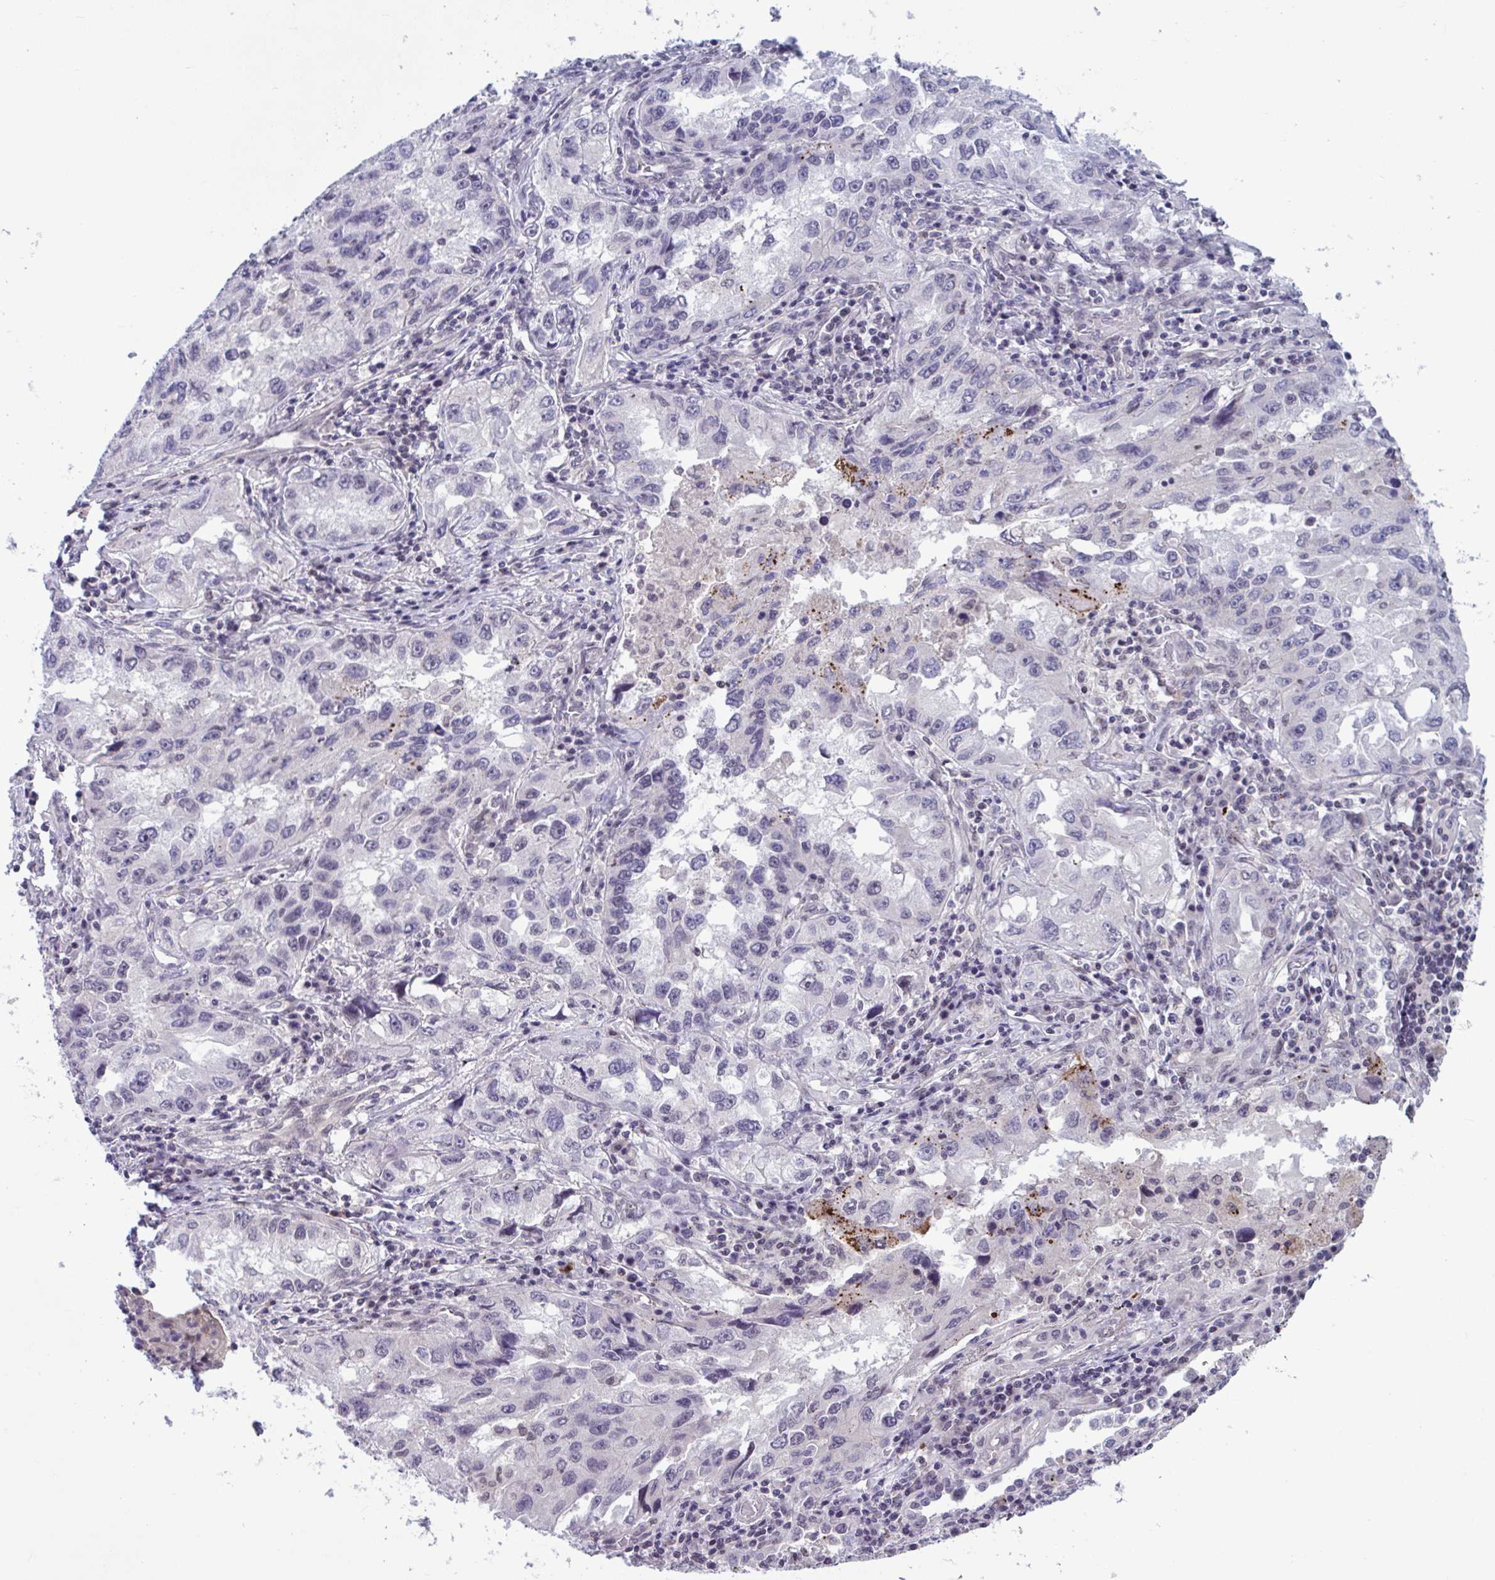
{"staining": {"intensity": "negative", "quantity": "none", "location": "none"}, "tissue": "lung cancer", "cell_type": "Tumor cells", "image_type": "cancer", "snomed": [{"axis": "morphology", "description": "Adenocarcinoma, NOS"}, {"axis": "topography", "description": "Lung"}], "caption": "Adenocarcinoma (lung) was stained to show a protein in brown. There is no significant staining in tumor cells.", "gene": "TTC7B", "patient": {"sex": "female", "age": 73}}